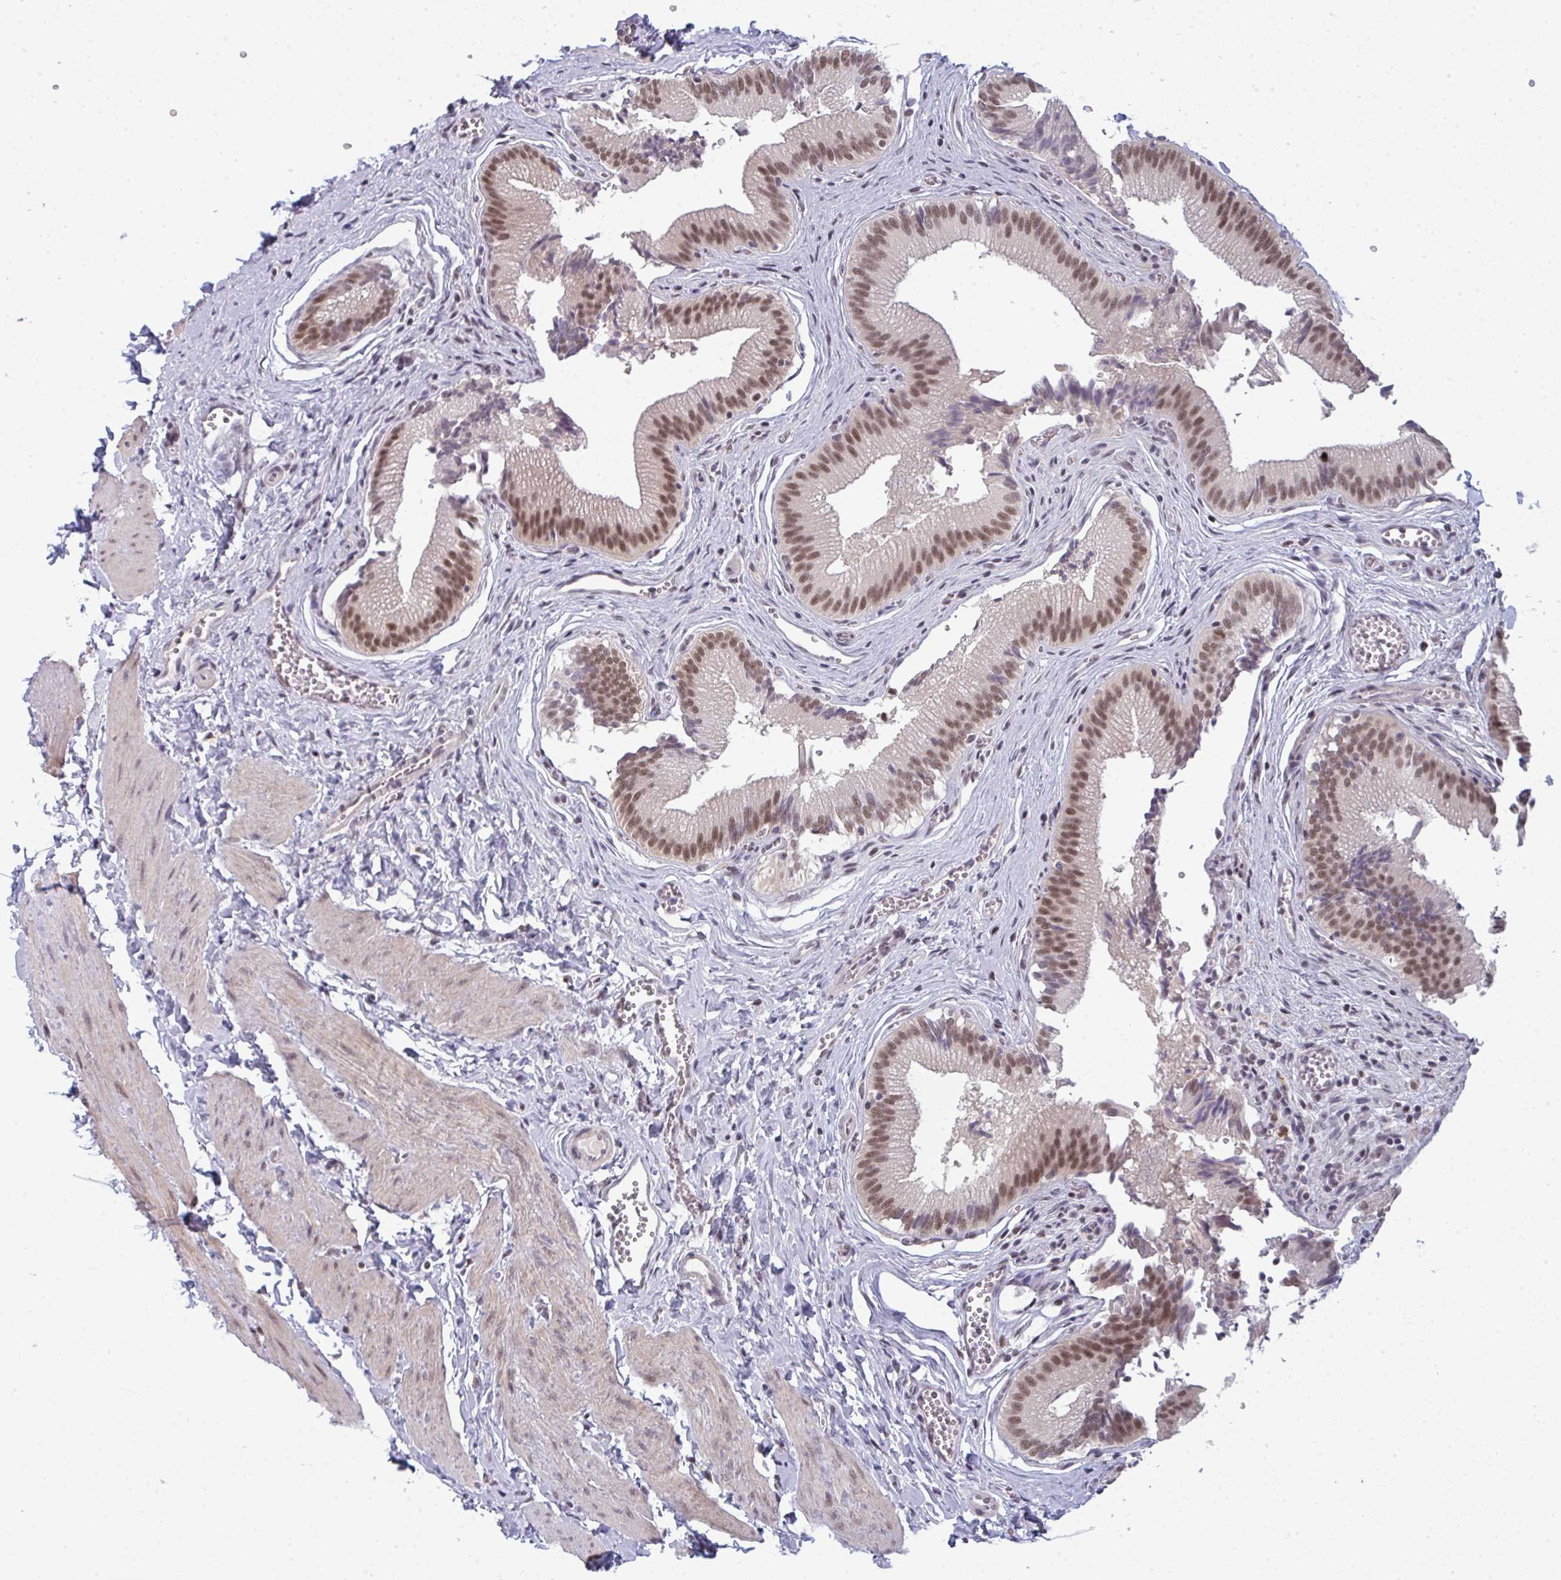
{"staining": {"intensity": "moderate", "quantity": ">75%", "location": "nuclear"}, "tissue": "gallbladder", "cell_type": "Glandular cells", "image_type": "normal", "snomed": [{"axis": "morphology", "description": "Normal tissue, NOS"}, {"axis": "topography", "description": "Gallbladder"}], "caption": "This histopathology image reveals IHC staining of benign human gallbladder, with medium moderate nuclear expression in approximately >75% of glandular cells.", "gene": "ATF1", "patient": {"sex": "male", "age": 17}}